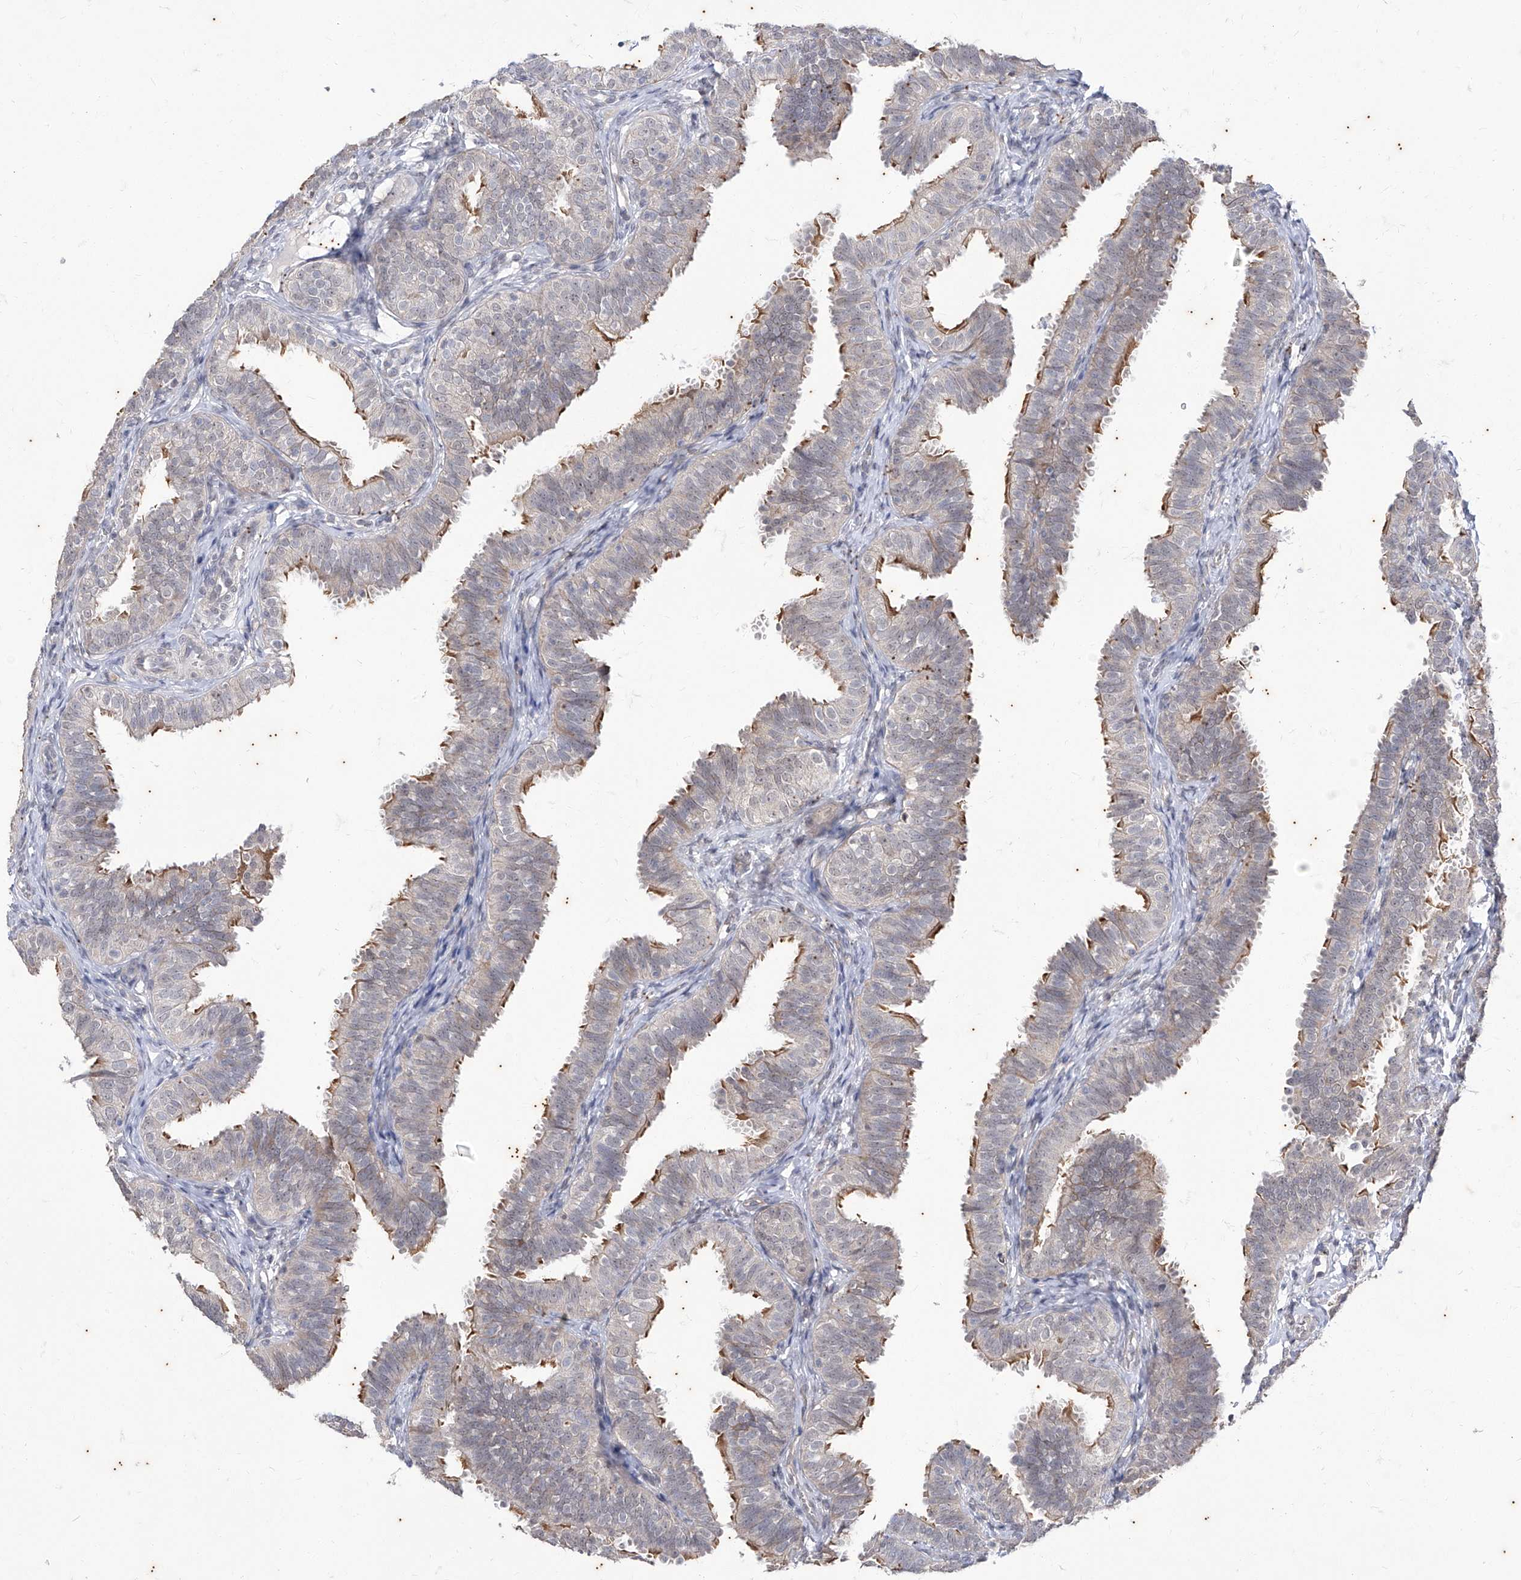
{"staining": {"intensity": "moderate", "quantity": "<25%", "location": "cytoplasmic/membranous"}, "tissue": "fallopian tube", "cell_type": "Glandular cells", "image_type": "normal", "snomed": [{"axis": "morphology", "description": "Normal tissue, NOS"}, {"axis": "topography", "description": "Fallopian tube"}], "caption": "Benign fallopian tube displays moderate cytoplasmic/membranous positivity in approximately <25% of glandular cells, visualized by immunohistochemistry.", "gene": "PHF20L1", "patient": {"sex": "female", "age": 35}}